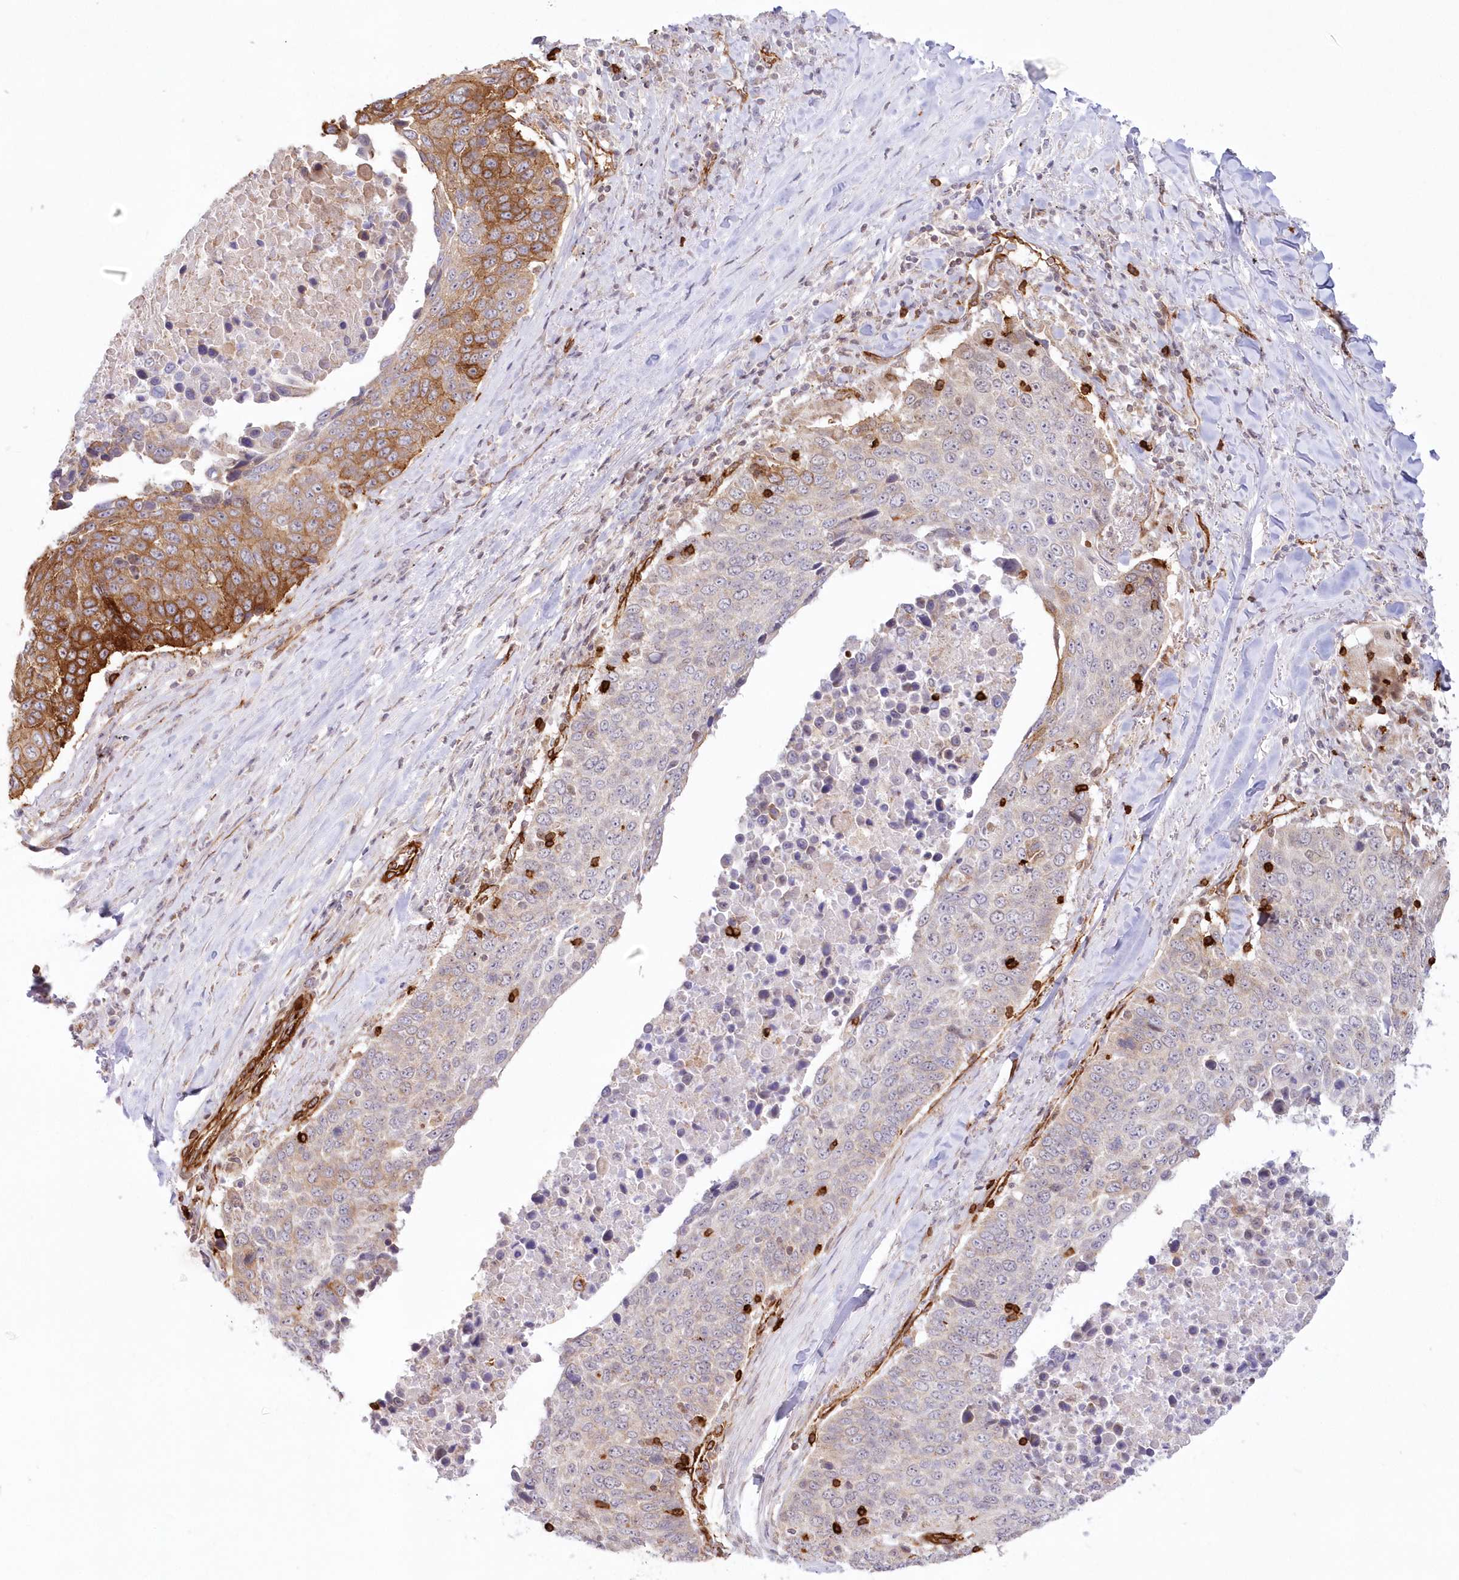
{"staining": {"intensity": "moderate", "quantity": ">75%", "location": "cytoplasmic/membranous"}, "tissue": "lung cancer", "cell_type": "Tumor cells", "image_type": "cancer", "snomed": [{"axis": "morphology", "description": "Squamous cell carcinoma, NOS"}, {"axis": "topography", "description": "Lung"}], "caption": "Human squamous cell carcinoma (lung) stained with a protein marker reveals moderate staining in tumor cells.", "gene": "AFAP1L2", "patient": {"sex": "male", "age": 66}}